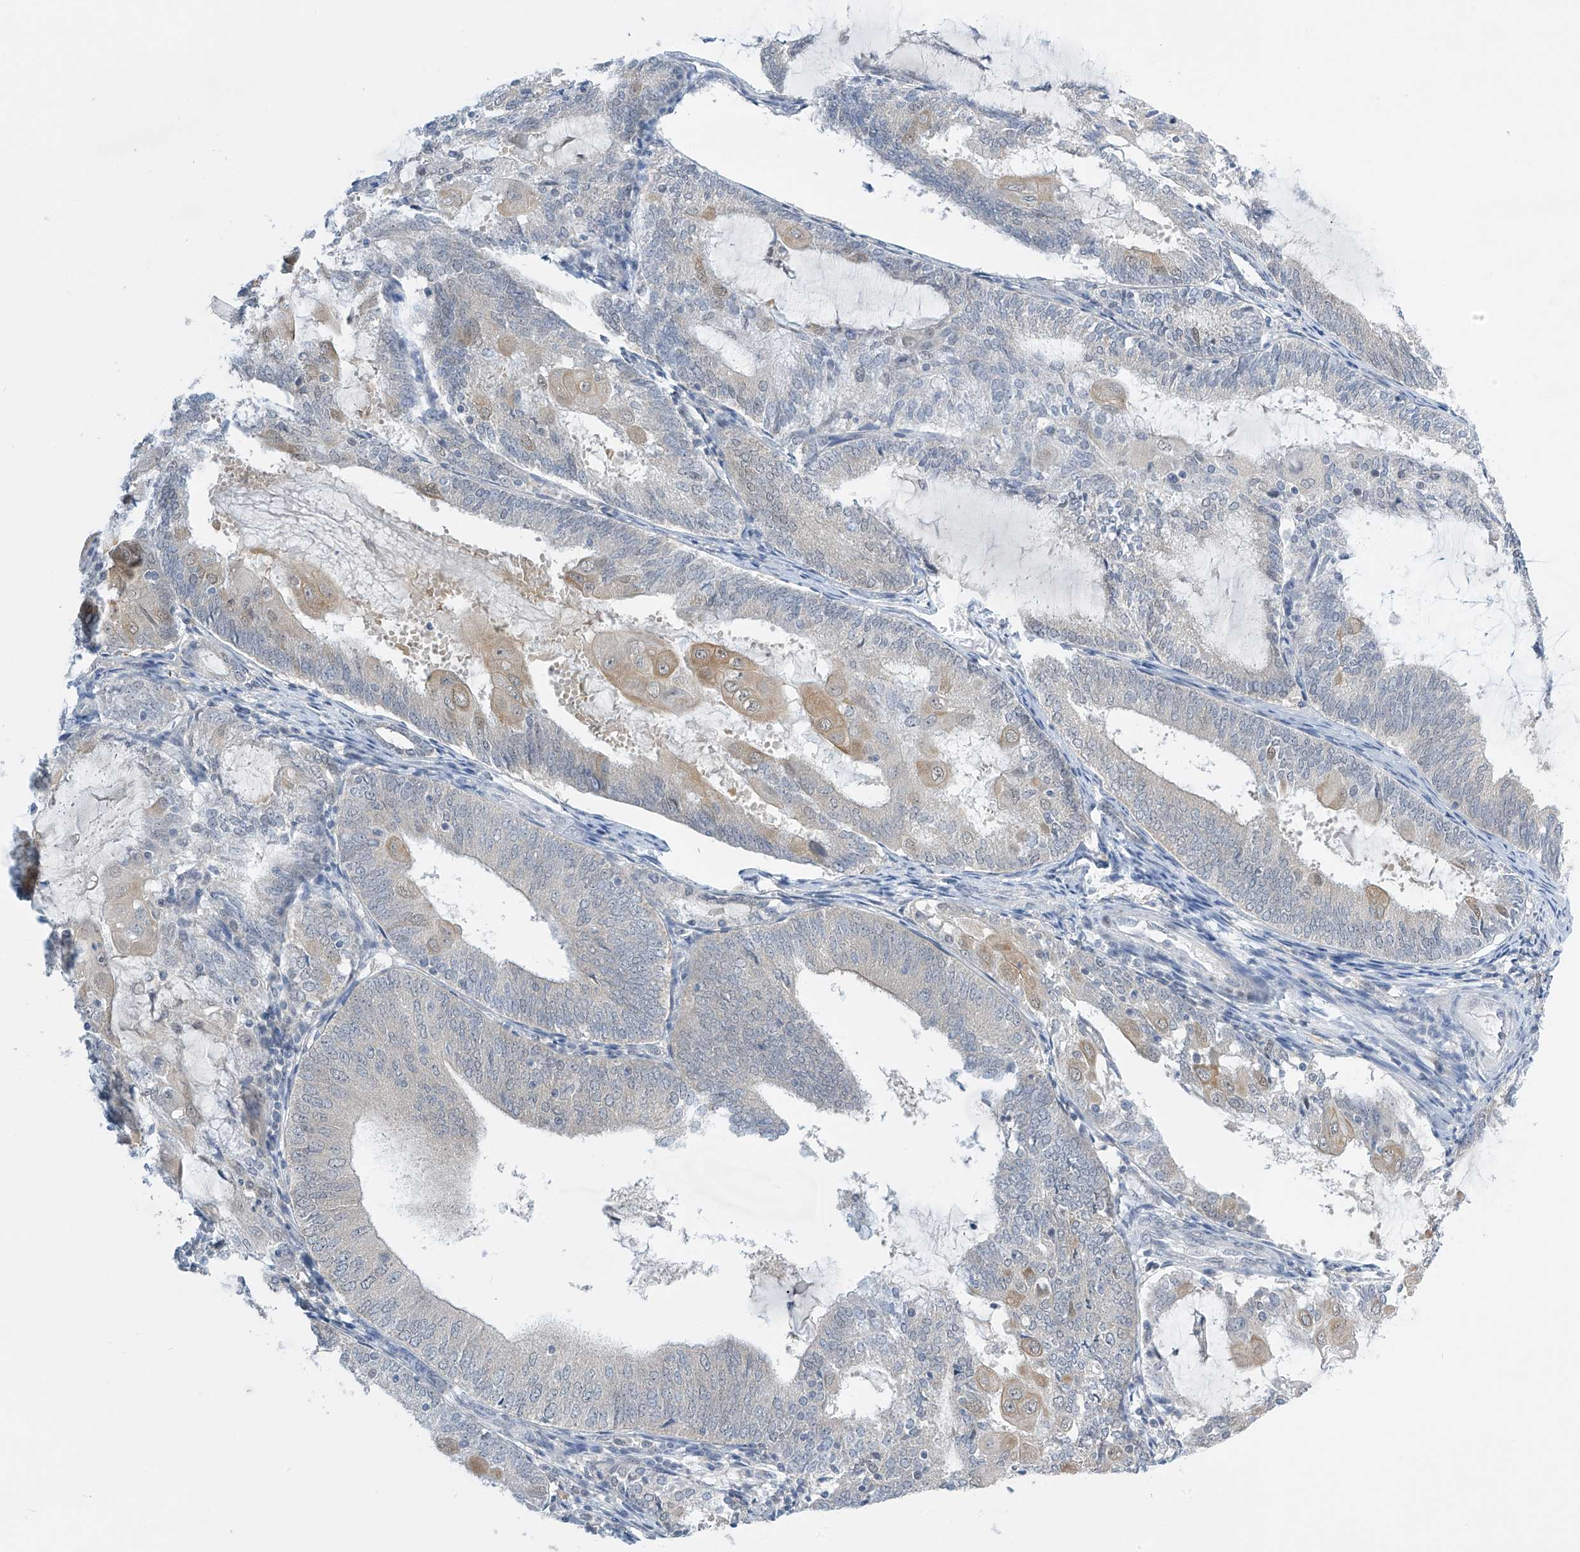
{"staining": {"intensity": "negative", "quantity": "none", "location": "none"}, "tissue": "endometrial cancer", "cell_type": "Tumor cells", "image_type": "cancer", "snomed": [{"axis": "morphology", "description": "Adenocarcinoma, NOS"}, {"axis": "topography", "description": "Endometrium"}], "caption": "Tumor cells are negative for brown protein staining in endometrial adenocarcinoma. (IHC, brightfield microscopy, high magnification).", "gene": "APLF", "patient": {"sex": "female", "age": 81}}